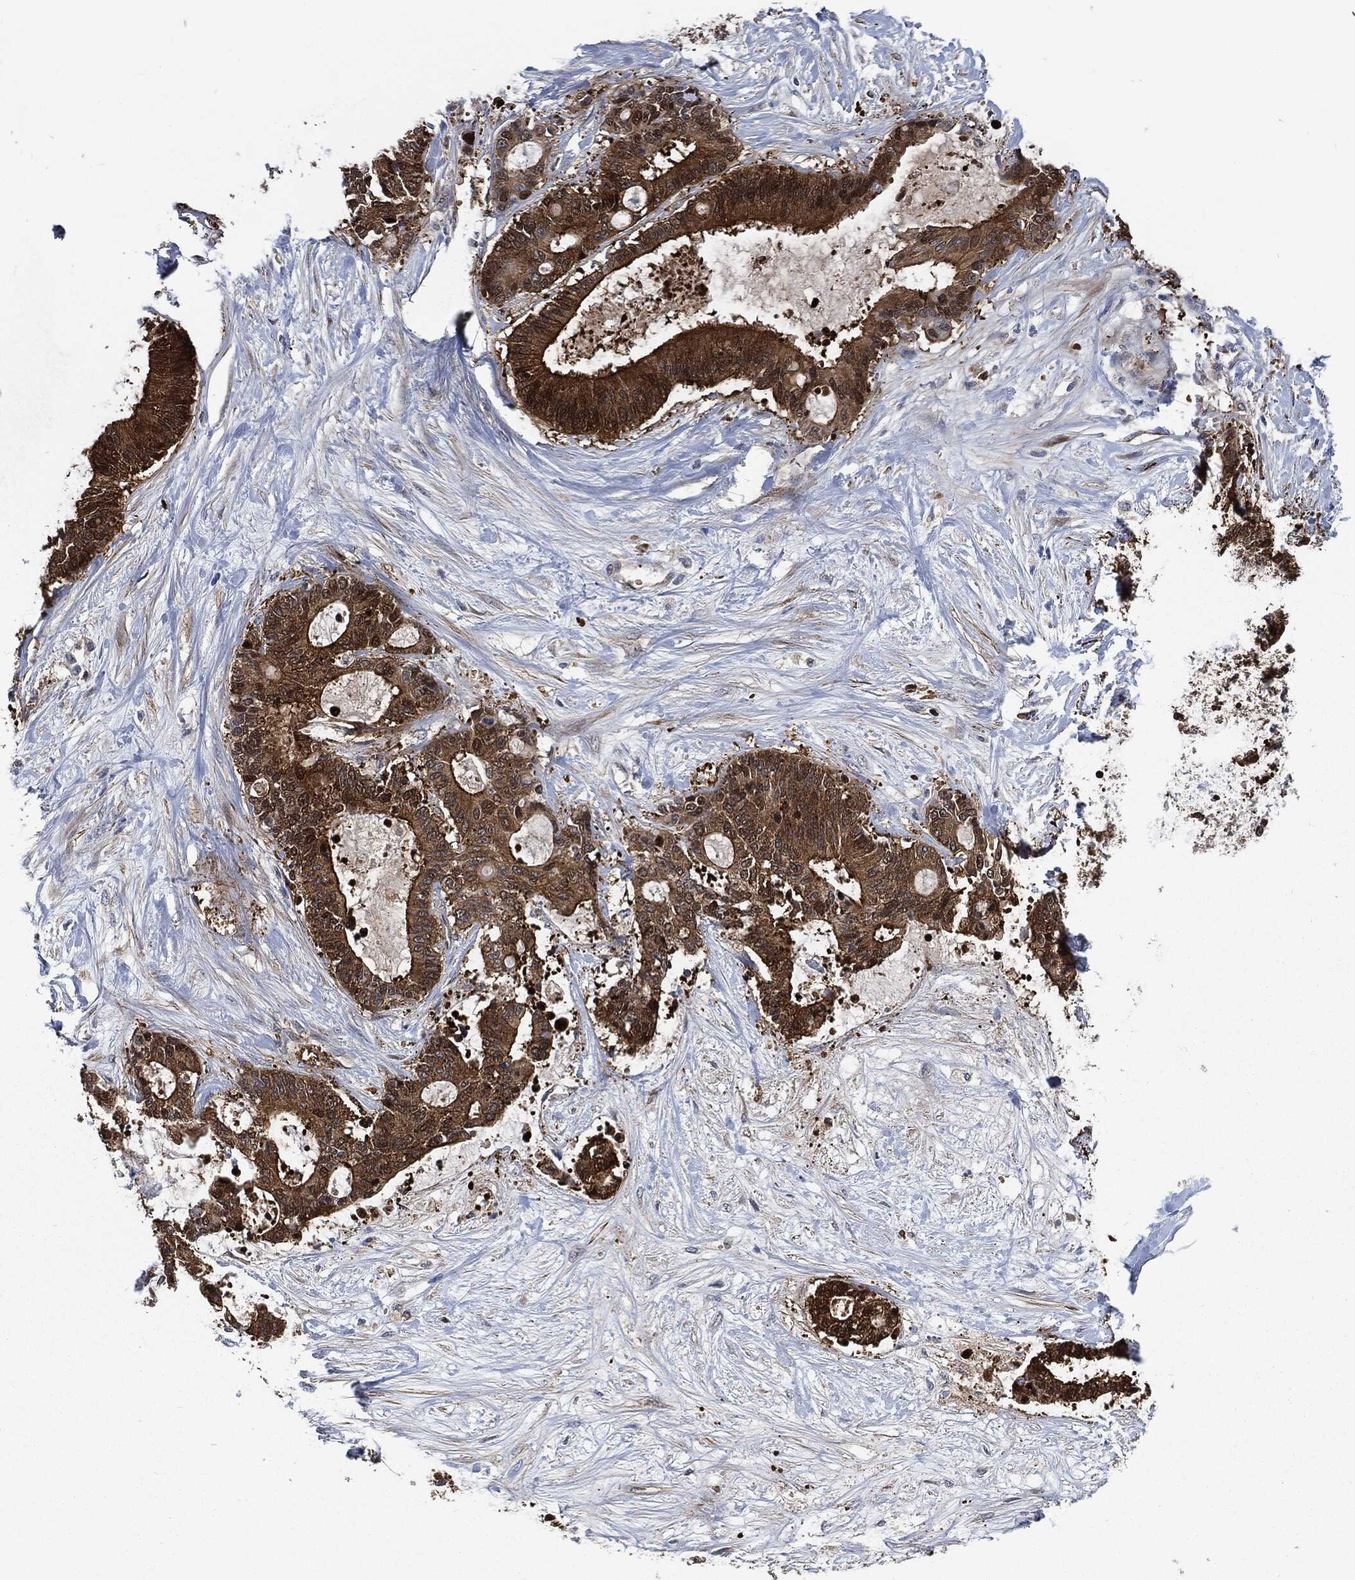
{"staining": {"intensity": "strong", "quantity": ">75%", "location": "cytoplasmic/membranous"}, "tissue": "liver cancer", "cell_type": "Tumor cells", "image_type": "cancer", "snomed": [{"axis": "morphology", "description": "Cholangiocarcinoma"}, {"axis": "topography", "description": "Liver"}], "caption": "Immunohistochemistry (IHC) histopathology image of liver cancer (cholangiocarcinoma) stained for a protein (brown), which shows high levels of strong cytoplasmic/membranous expression in about >75% of tumor cells.", "gene": "PRDX2", "patient": {"sex": "female", "age": 73}}